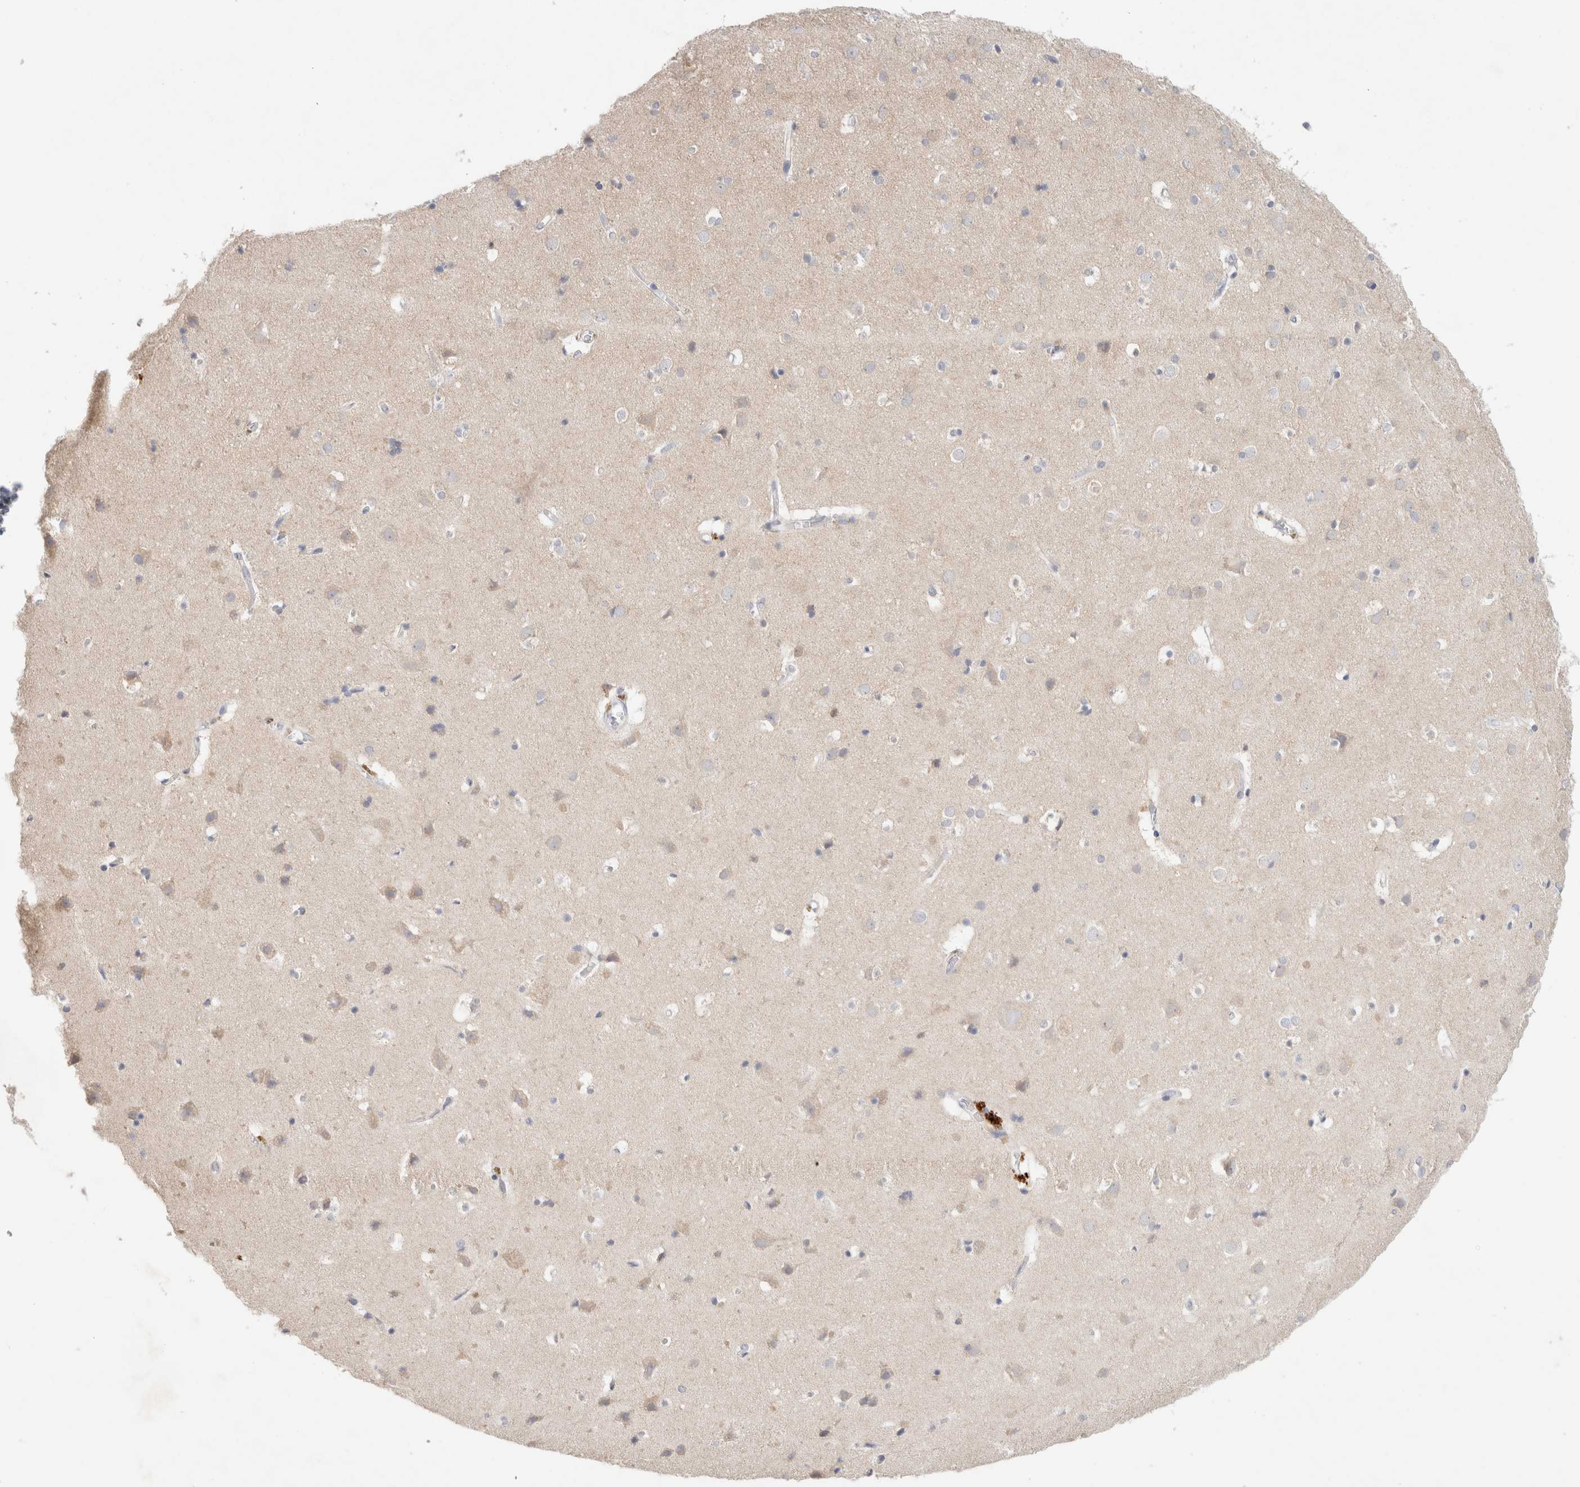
{"staining": {"intensity": "negative", "quantity": "none", "location": "none"}, "tissue": "cerebral cortex", "cell_type": "Endothelial cells", "image_type": "normal", "snomed": [{"axis": "morphology", "description": "Normal tissue, NOS"}, {"axis": "topography", "description": "Cerebral cortex"}], "caption": "Endothelial cells show no significant positivity in unremarkable cerebral cortex. Brightfield microscopy of immunohistochemistry stained with DAB (brown) and hematoxylin (blue), captured at high magnification.", "gene": "MPP2", "patient": {"sex": "male", "age": 54}}